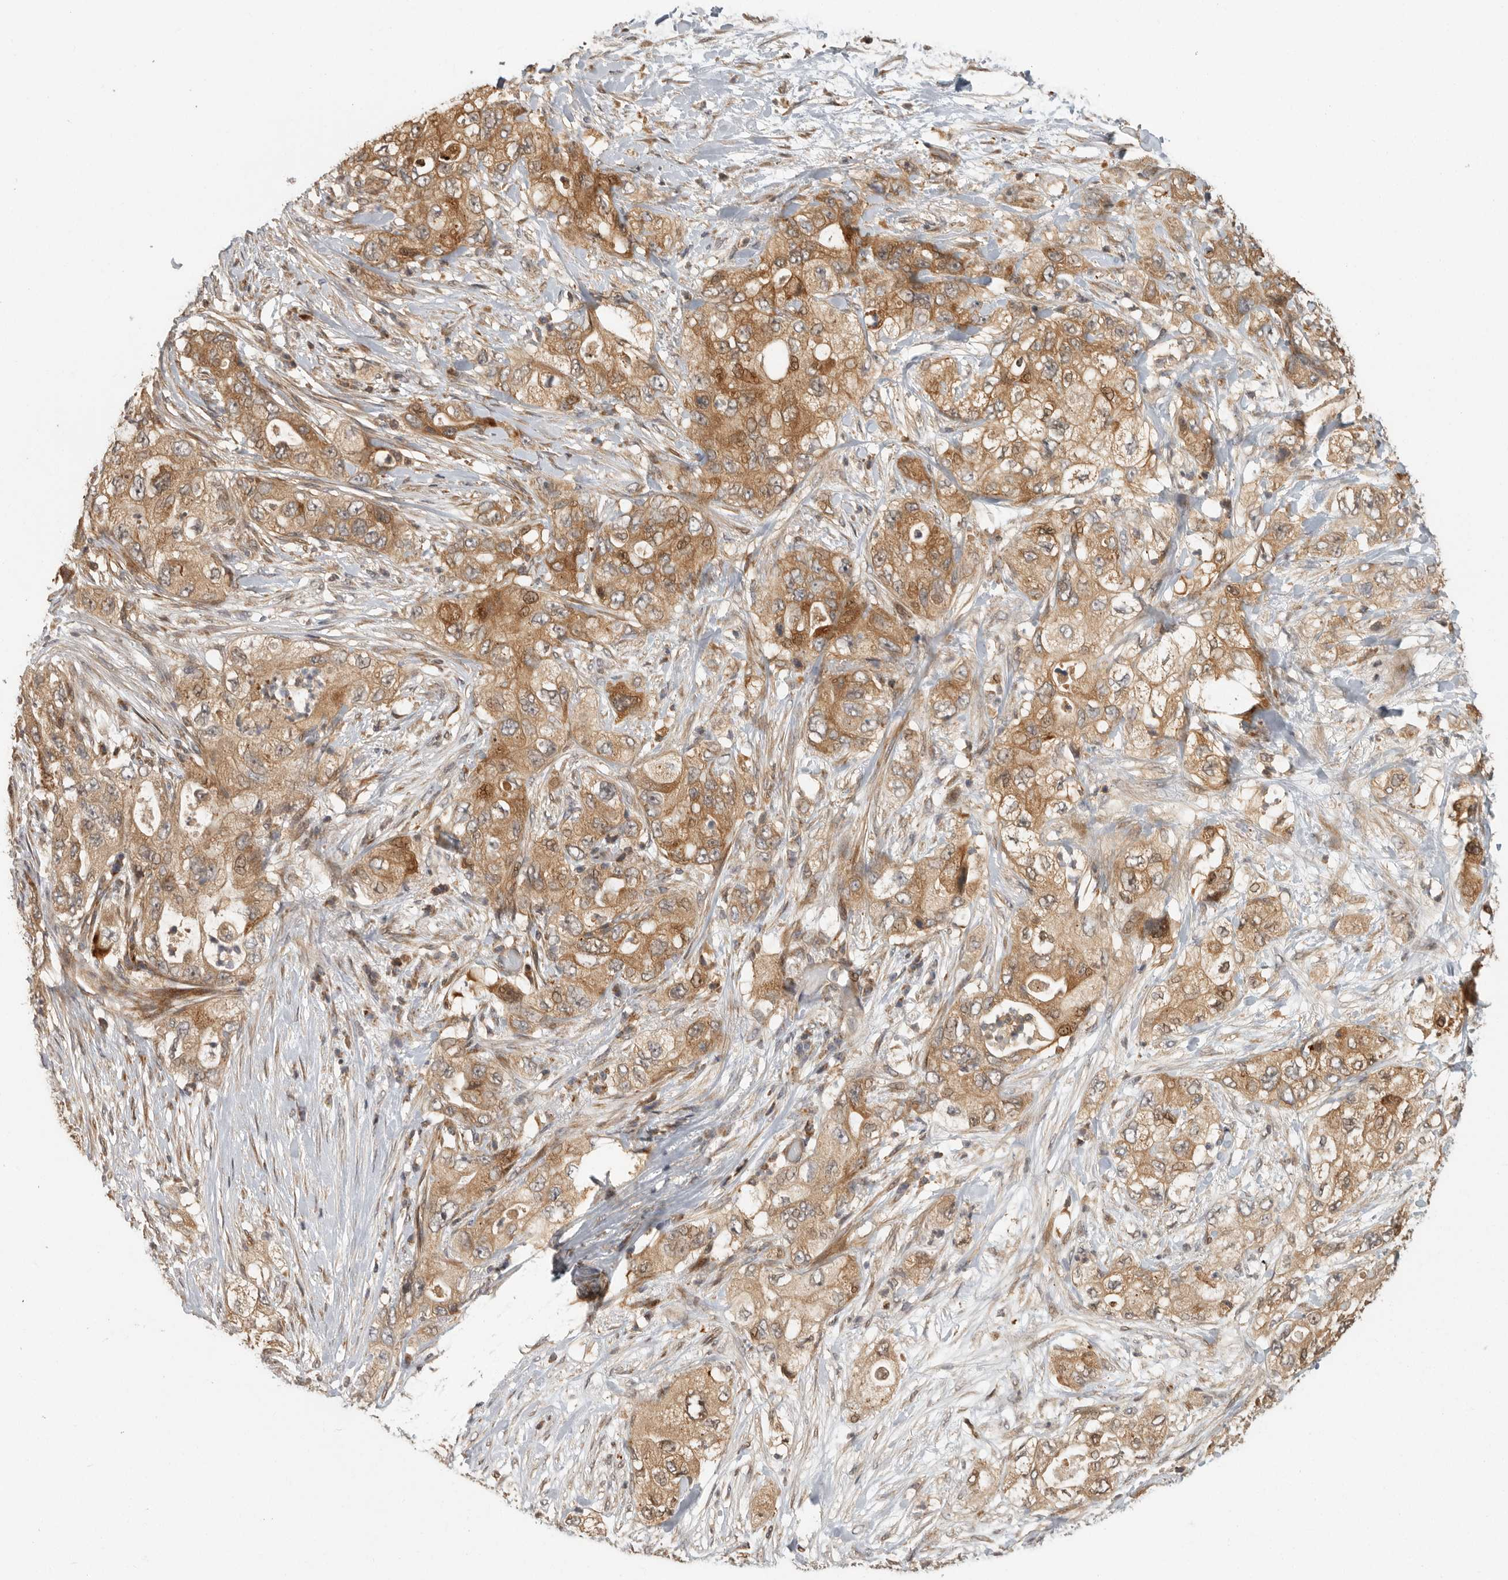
{"staining": {"intensity": "moderate", "quantity": ">75%", "location": "cytoplasmic/membranous"}, "tissue": "pancreatic cancer", "cell_type": "Tumor cells", "image_type": "cancer", "snomed": [{"axis": "morphology", "description": "Adenocarcinoma, NOS"}, {"axis": "topography", "description": "Pancreas"}], "caption": "Pancreatic cancer (adenocarcinoma) stained with a protein marker shows moderate staining in tumor cells.", "gene": "SWT1", "patient": {"sex": "female", "age": 73}}